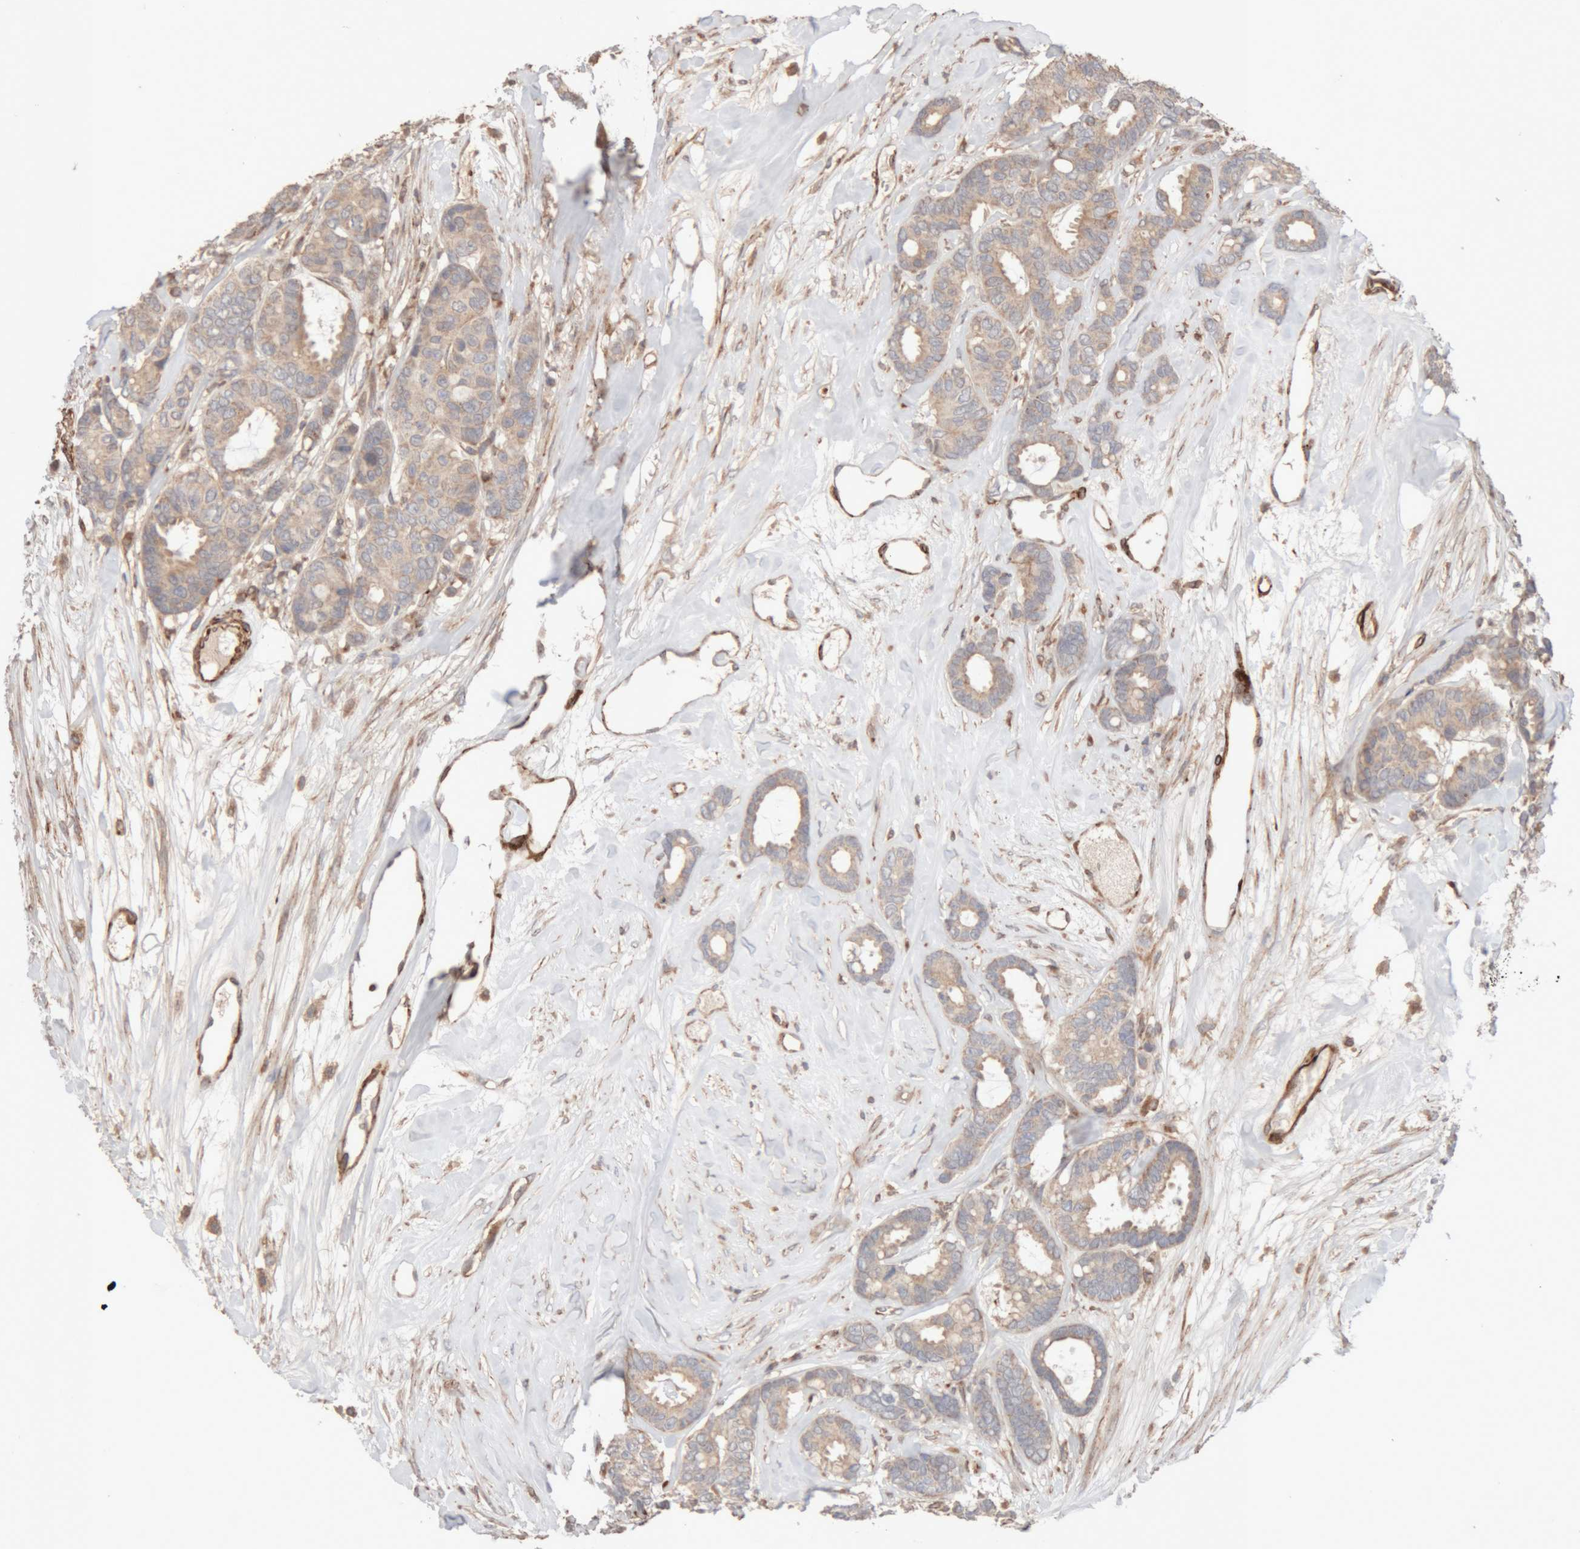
{"staining": {"intensity": "weak", "quantity": ">75%", "location": "cytoplasmic/membranous"}, "tissue": "breast cancer", "cell_type": "Tumor cells", "image_type": "cancer", "snomed": [{"axis": "morphology", "description": "Duct carcinoma"}, {"axis": "topography", "description": "Breast"}], "caption": "Human breast infiltrating ductal carcinoma stained with a protein marker shows weak staining in tumor cells.", "gene": "RAB32", "patient": {"sex": "female", "age": 87}}